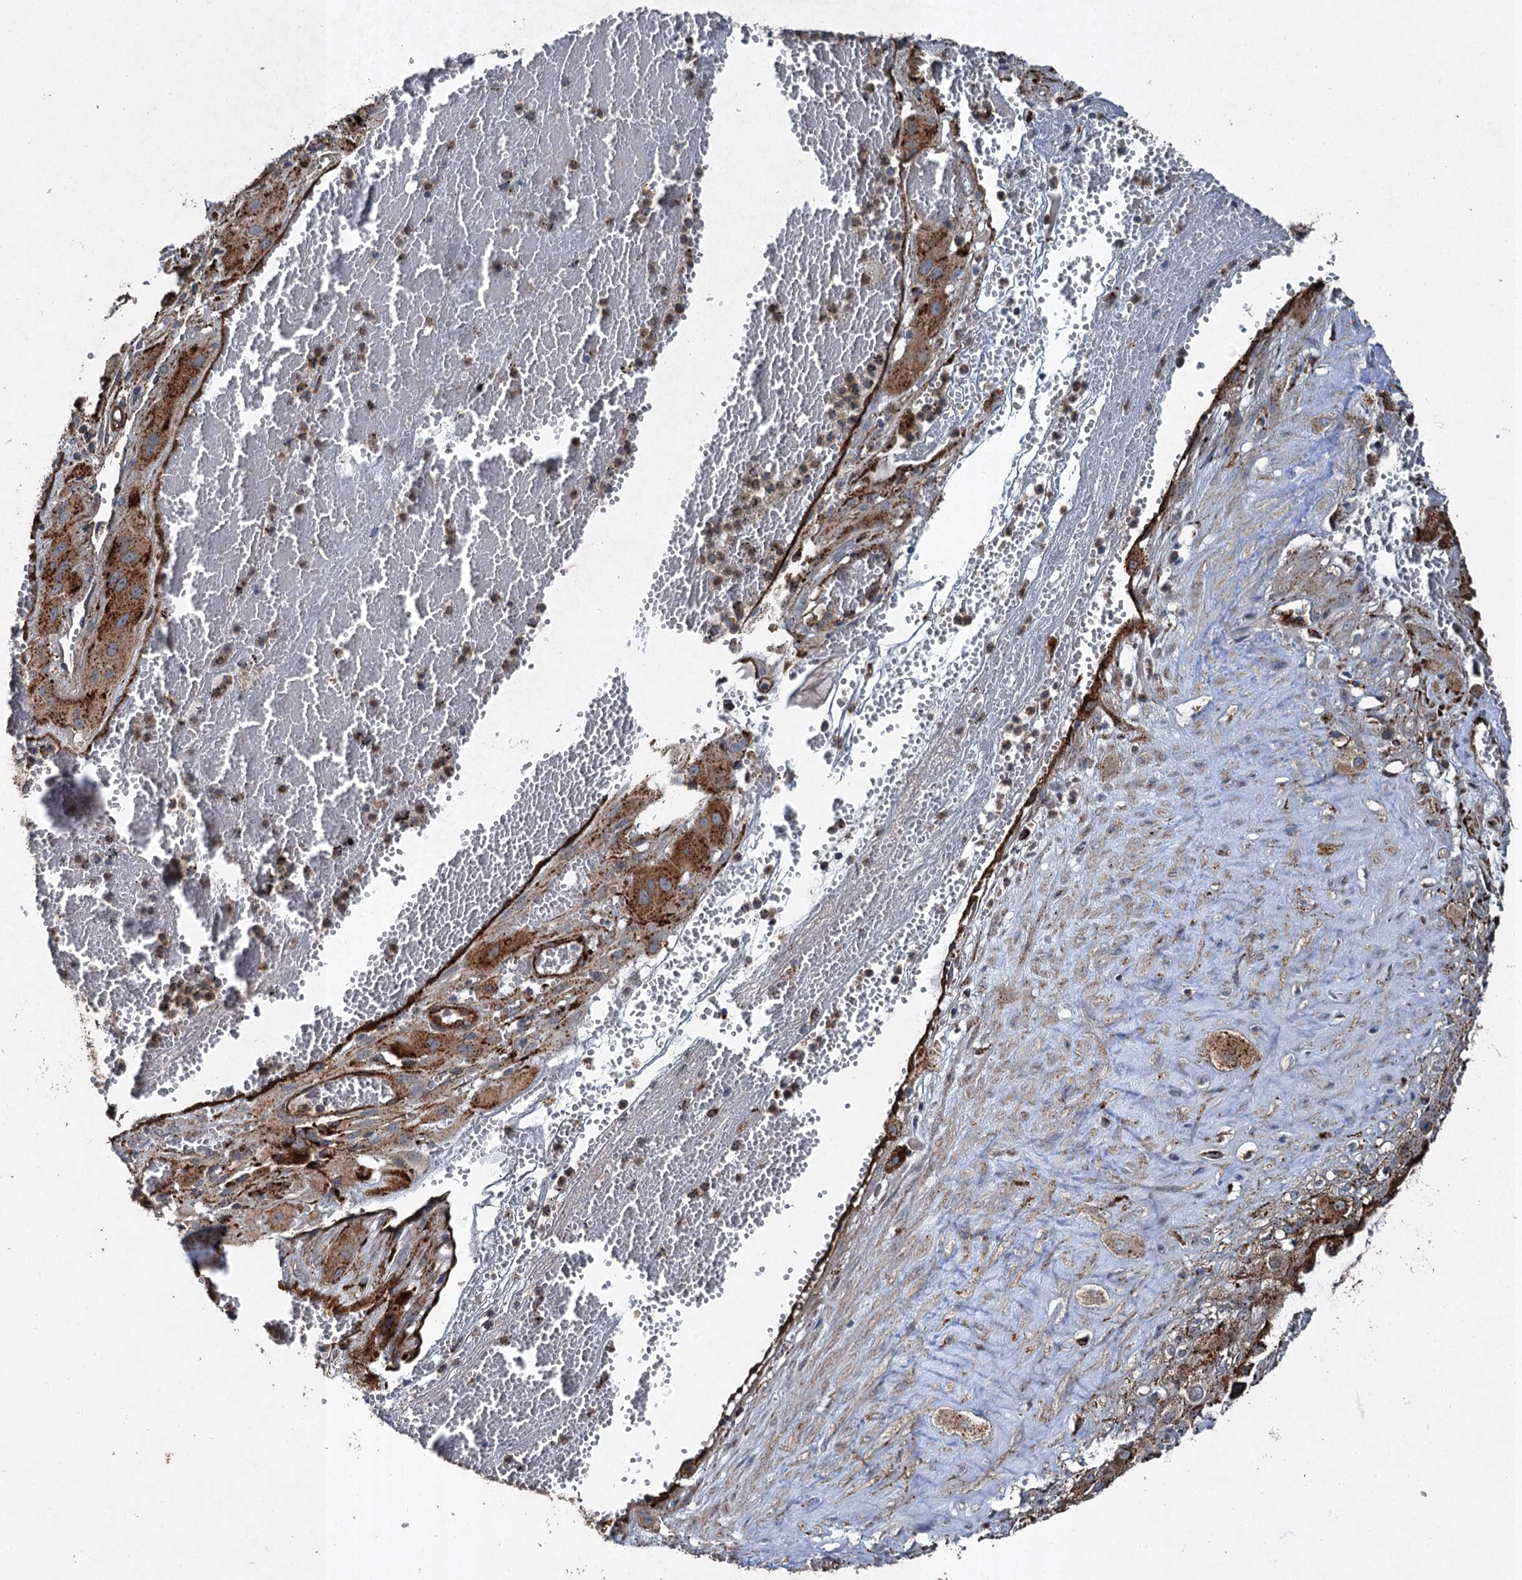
{"staining": {"intensity": "strong", "quantity": ">75%", "location": "cytoplasmic/membranous"}, "tissue": "cervical cancer", "cell_type": "Tumor cells", "image_type": "cancer", "snomed": [{"axis": "morphology", "description": "Squamous cell carcinoma, NOS"}, {"axis": "topography", "description": "Cervix"}], "caption": "Cervical cancer stained with a protein marker demonstrates strong staining in tumor cells.", "gene": "GBA1", "patient": {"sex": "female", "age": 34}}